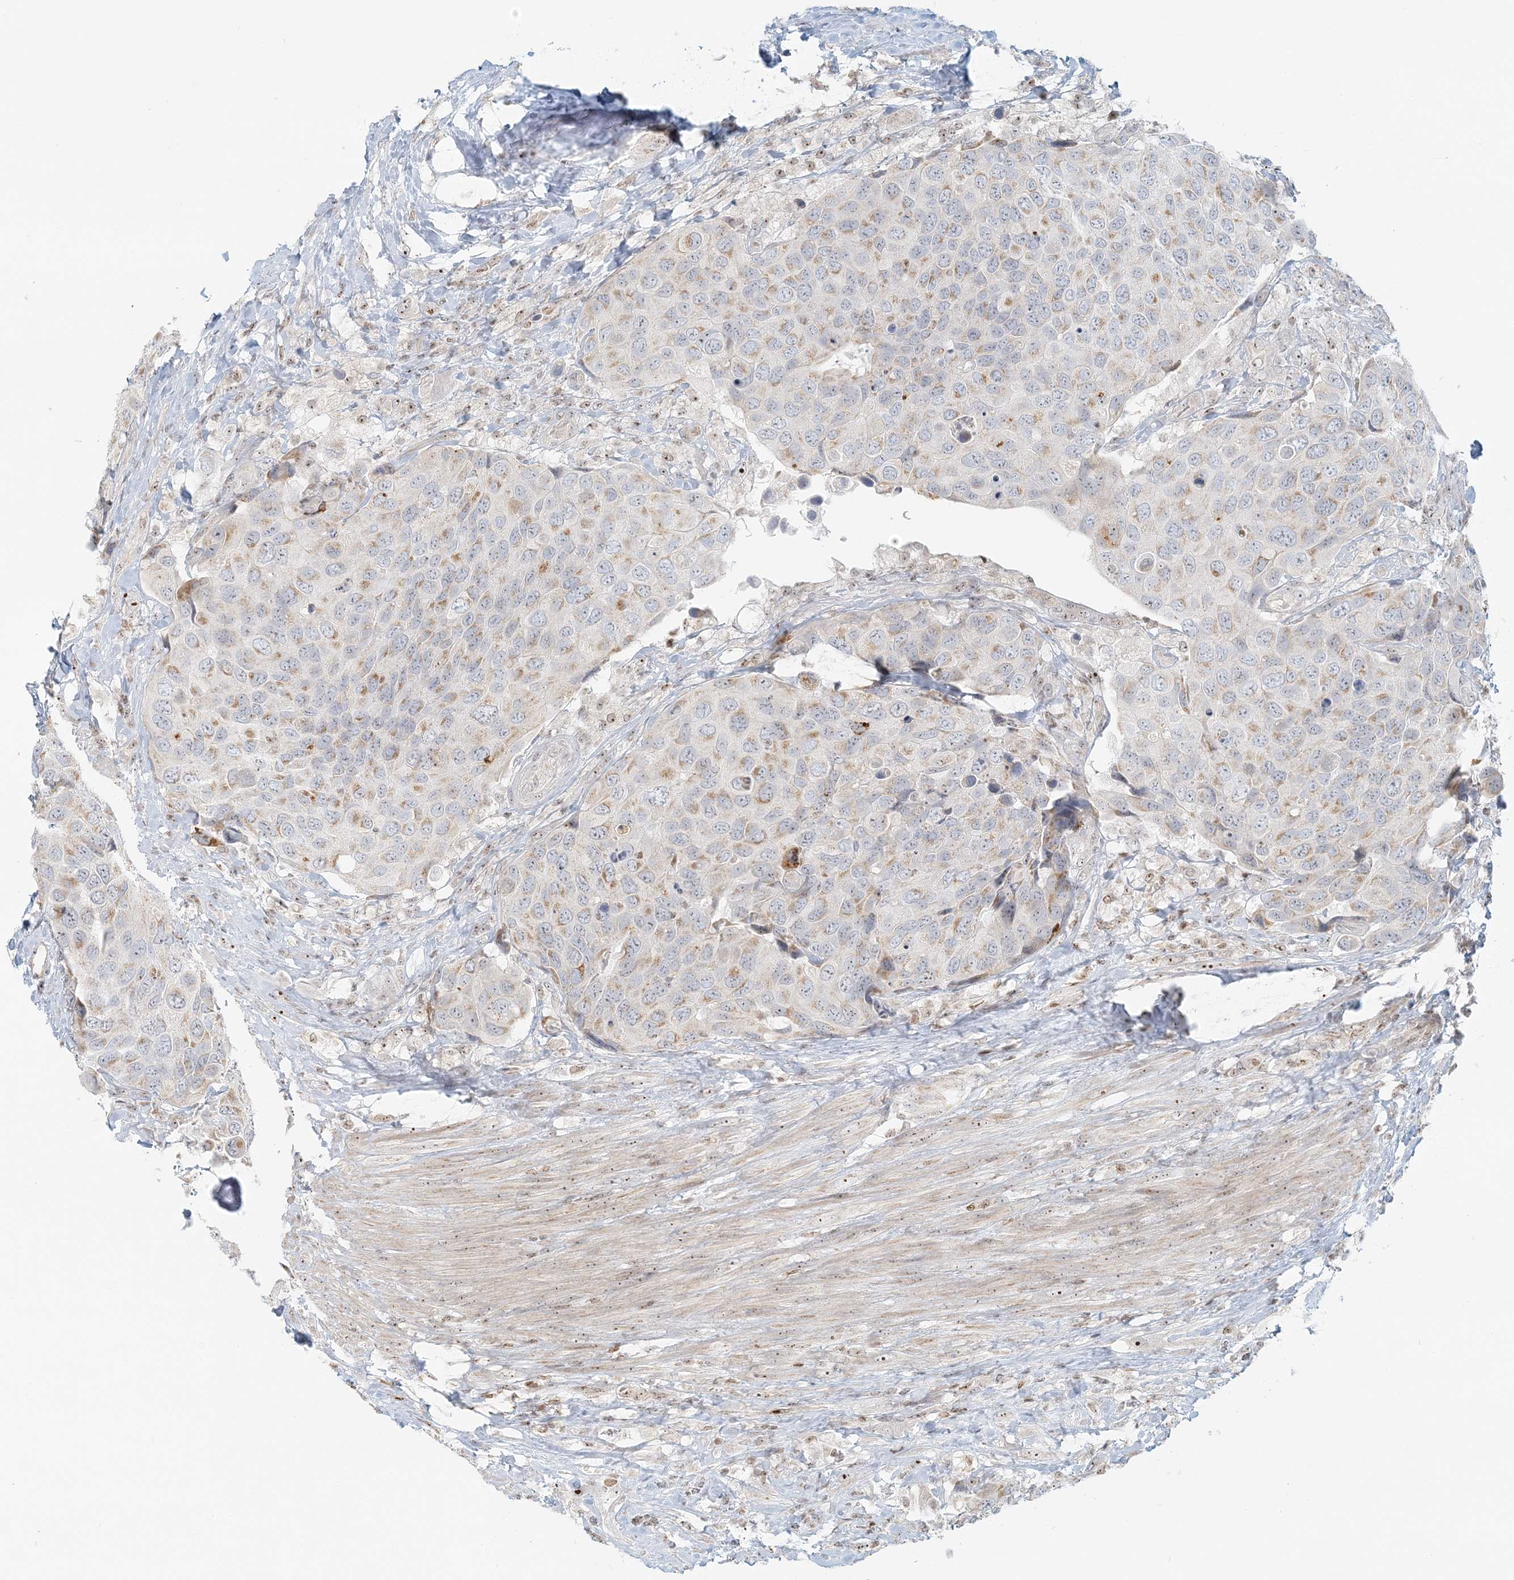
{"staining": {"intensity": "negative", "quantity": "none", "location": "none"}, "tissue": "urothelial cancer", "cell_type": "Tumor cells", "image_type": "cancer", "snomed": [{"axis": "morphology", "description": "Urothelial carcinoma, High grade"}, {"axis": "topography", "description": "Urinary bladder"}], "caption": "This is an immunohistochemistry (IHC) histopathology image of urothelial cancer. There is no staining in tumor cells.", "gene": "UBE2F", "patient": {"sex": "male", "age": 74}}